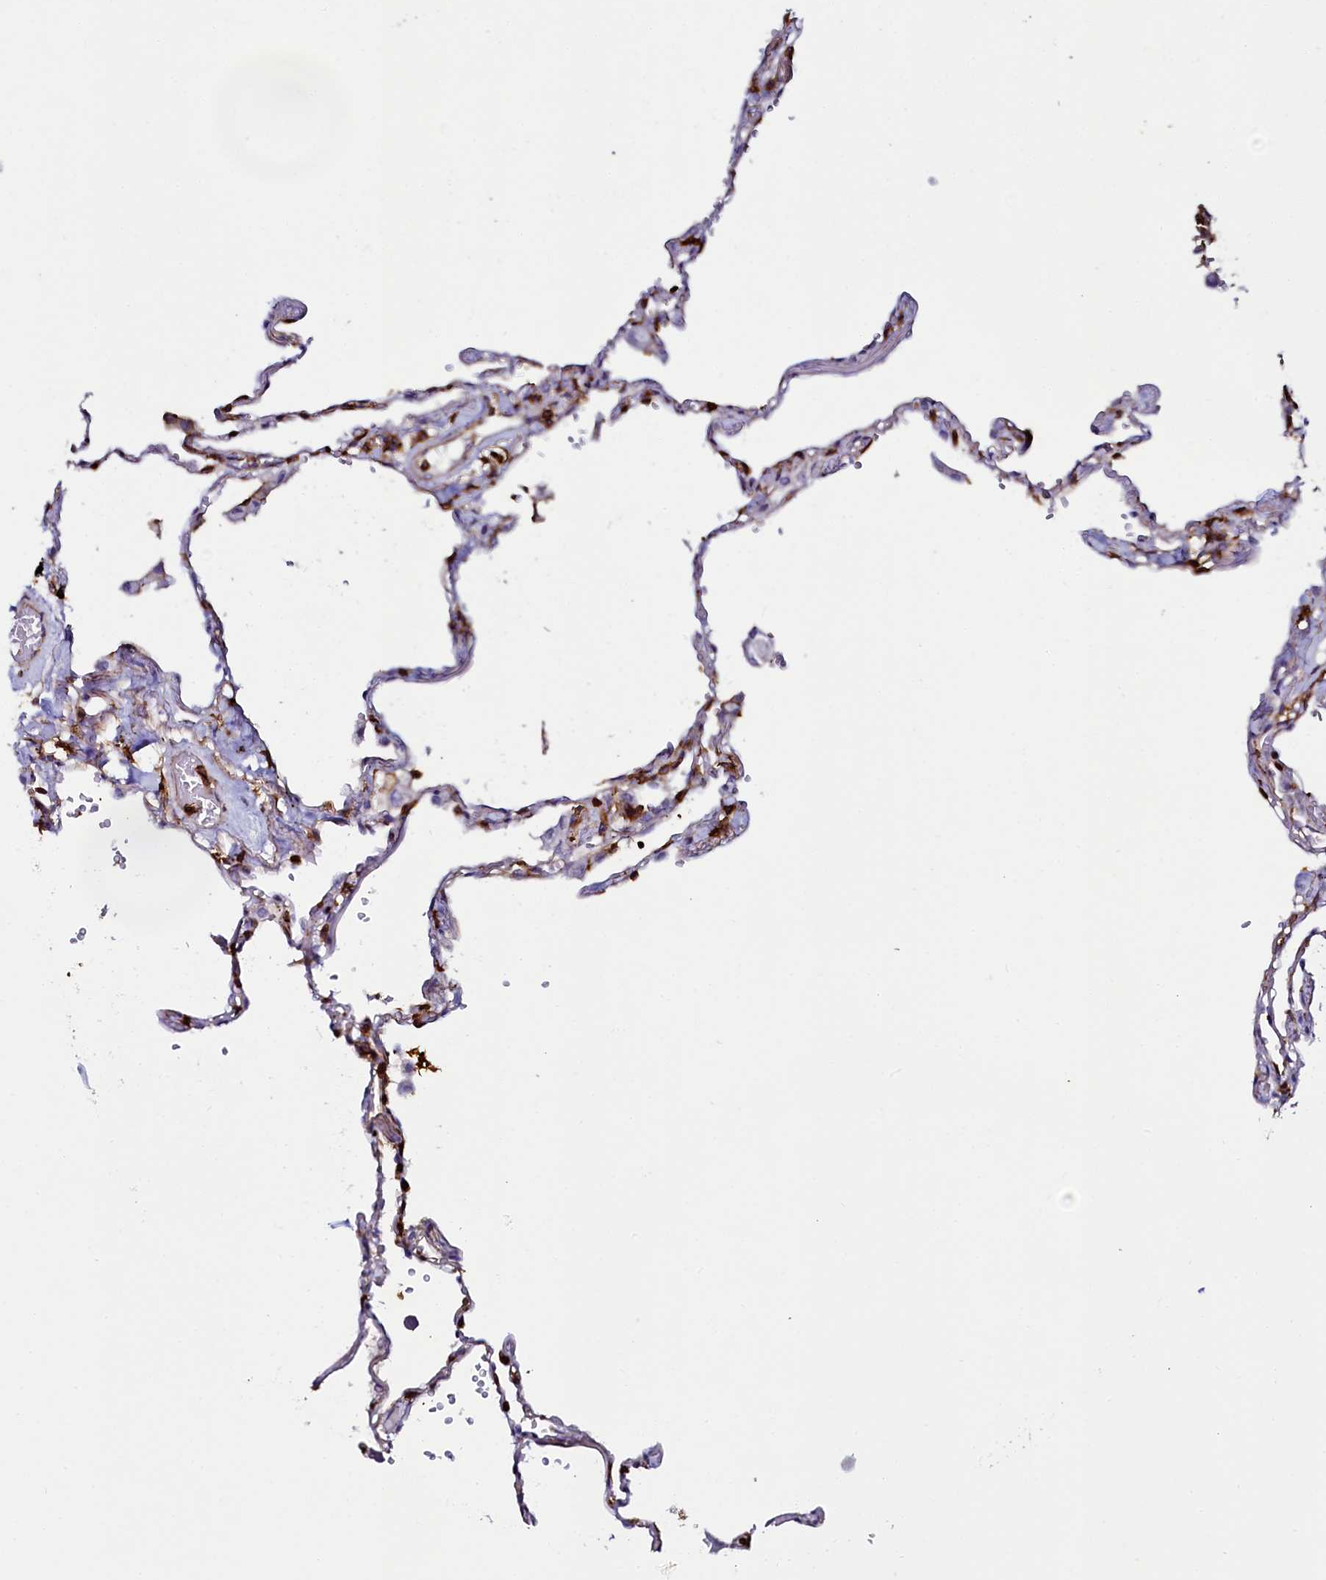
{"staining": {"intensity": "negative", "quantity": "none", "location": "none"}, "tissue": "lung", "cell_type": "Alveolar cells", "image_type": "normal", "snomed": [{"axis": "morphology", "description": "Normal tissue, NOS"}, {"axis": "topography", "description": "Lung"}], "caption": "Immunohistochemistry histopathology image of unremarkable lung: lung stained with DAB (3,3'-diaminobenzidine) displays no significant protein expression in alveolar cells.", "gene": "AAAS", "patient": {"sex": "female", "age": 67}}